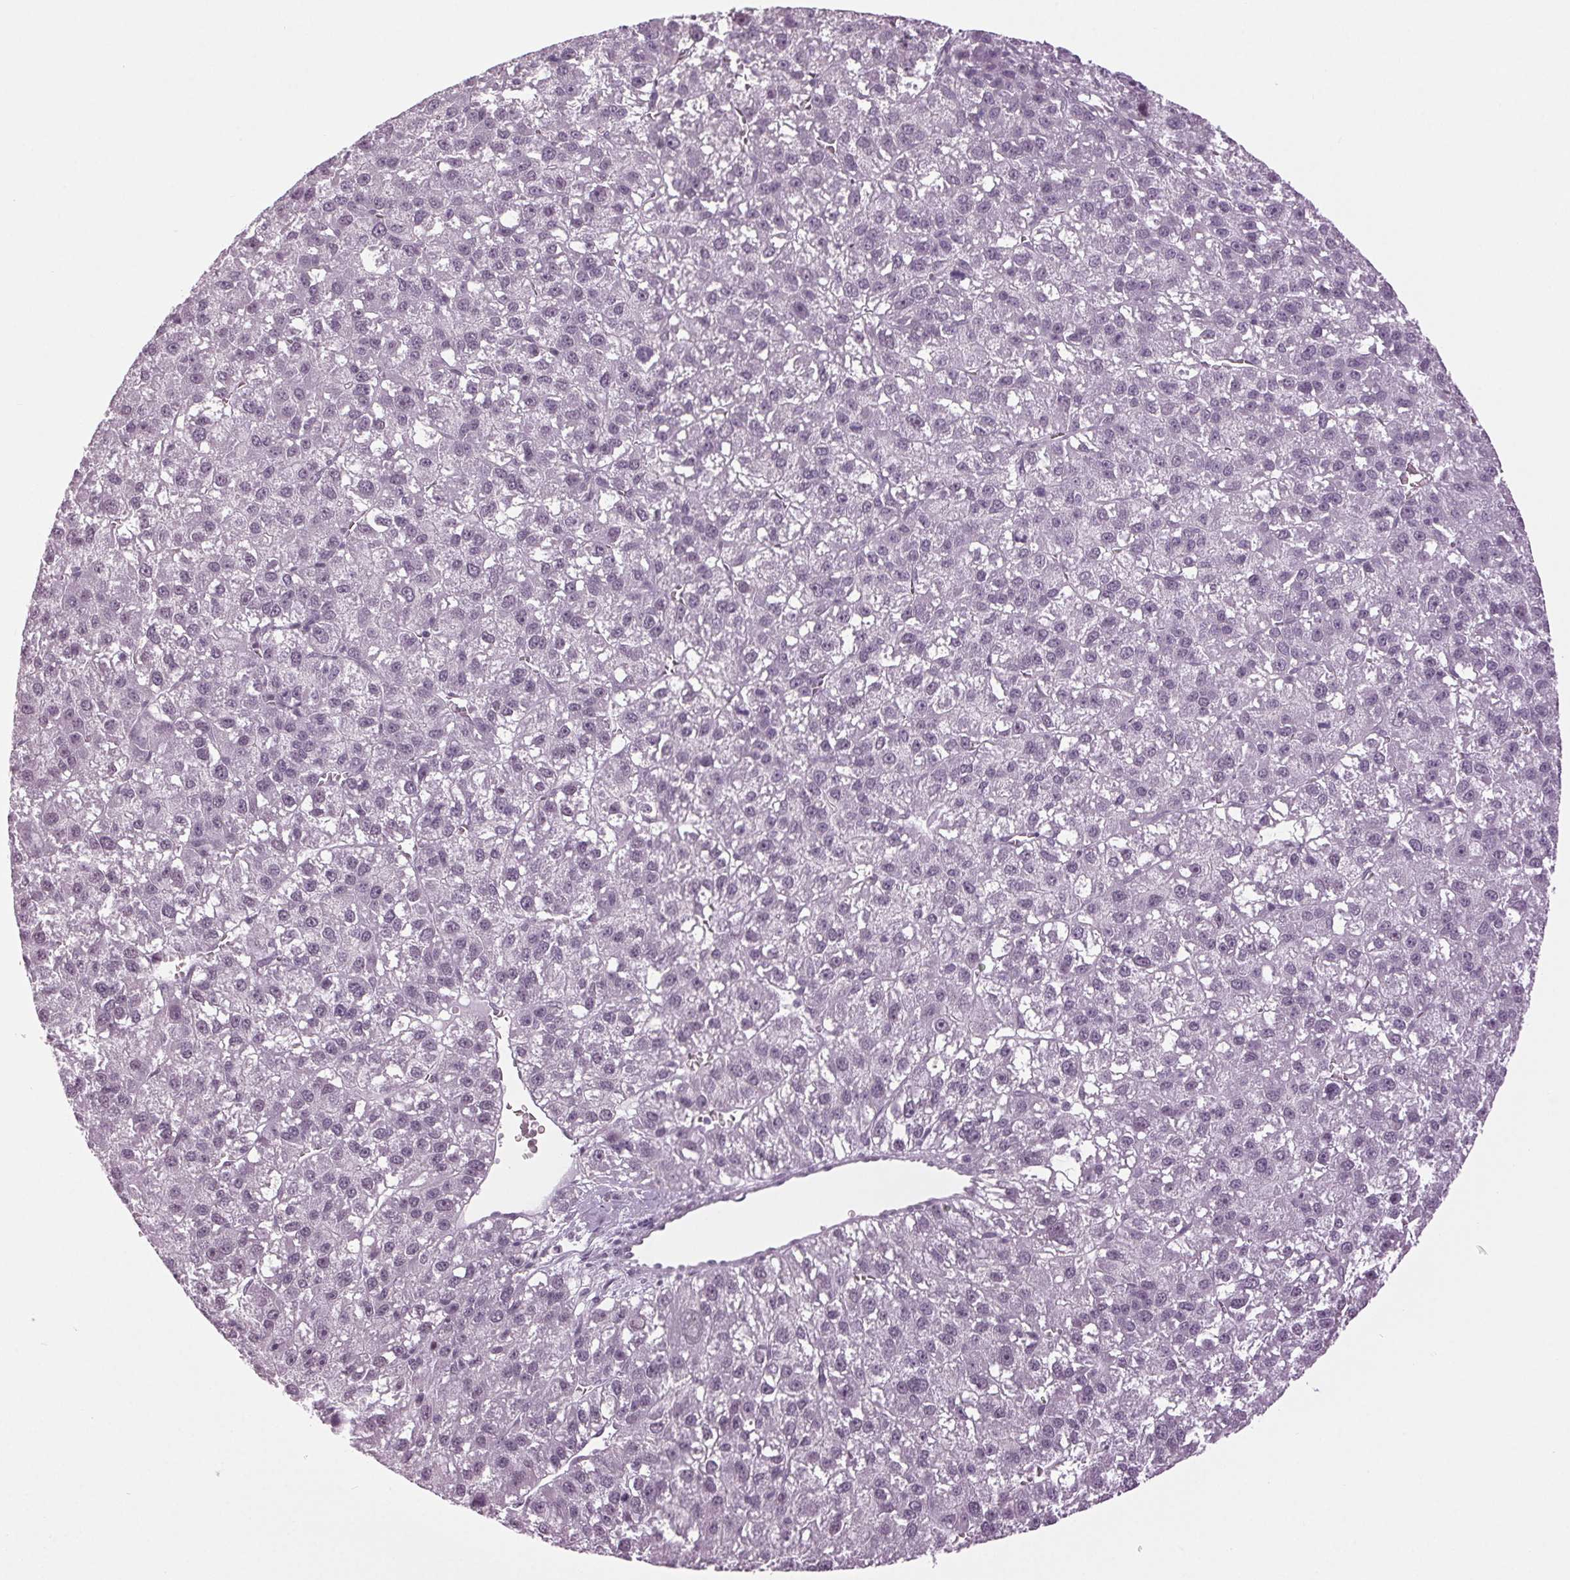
{"staining": {"intensity": "negative", "quantity": "none", "location": "none"}, "tissue": "liver cancer", "cell_type": "Tumor cells", "image_type": "cancer", "snomed": [{"axis": "morphology", "description": "Carcinoma, Hepatocellular, NOS"}, {"axis": "topography", "description": "Liver"}], "caption": "Immunohistochemistry (IHC) image of human liver hepatocellular carcinoma stained for a protein (brown), which demonstrates no staining in tumor cells. Nuclei are stained in blue.", "gene": "DNAH12", "patient": {"sex": "female", "age": 70}}